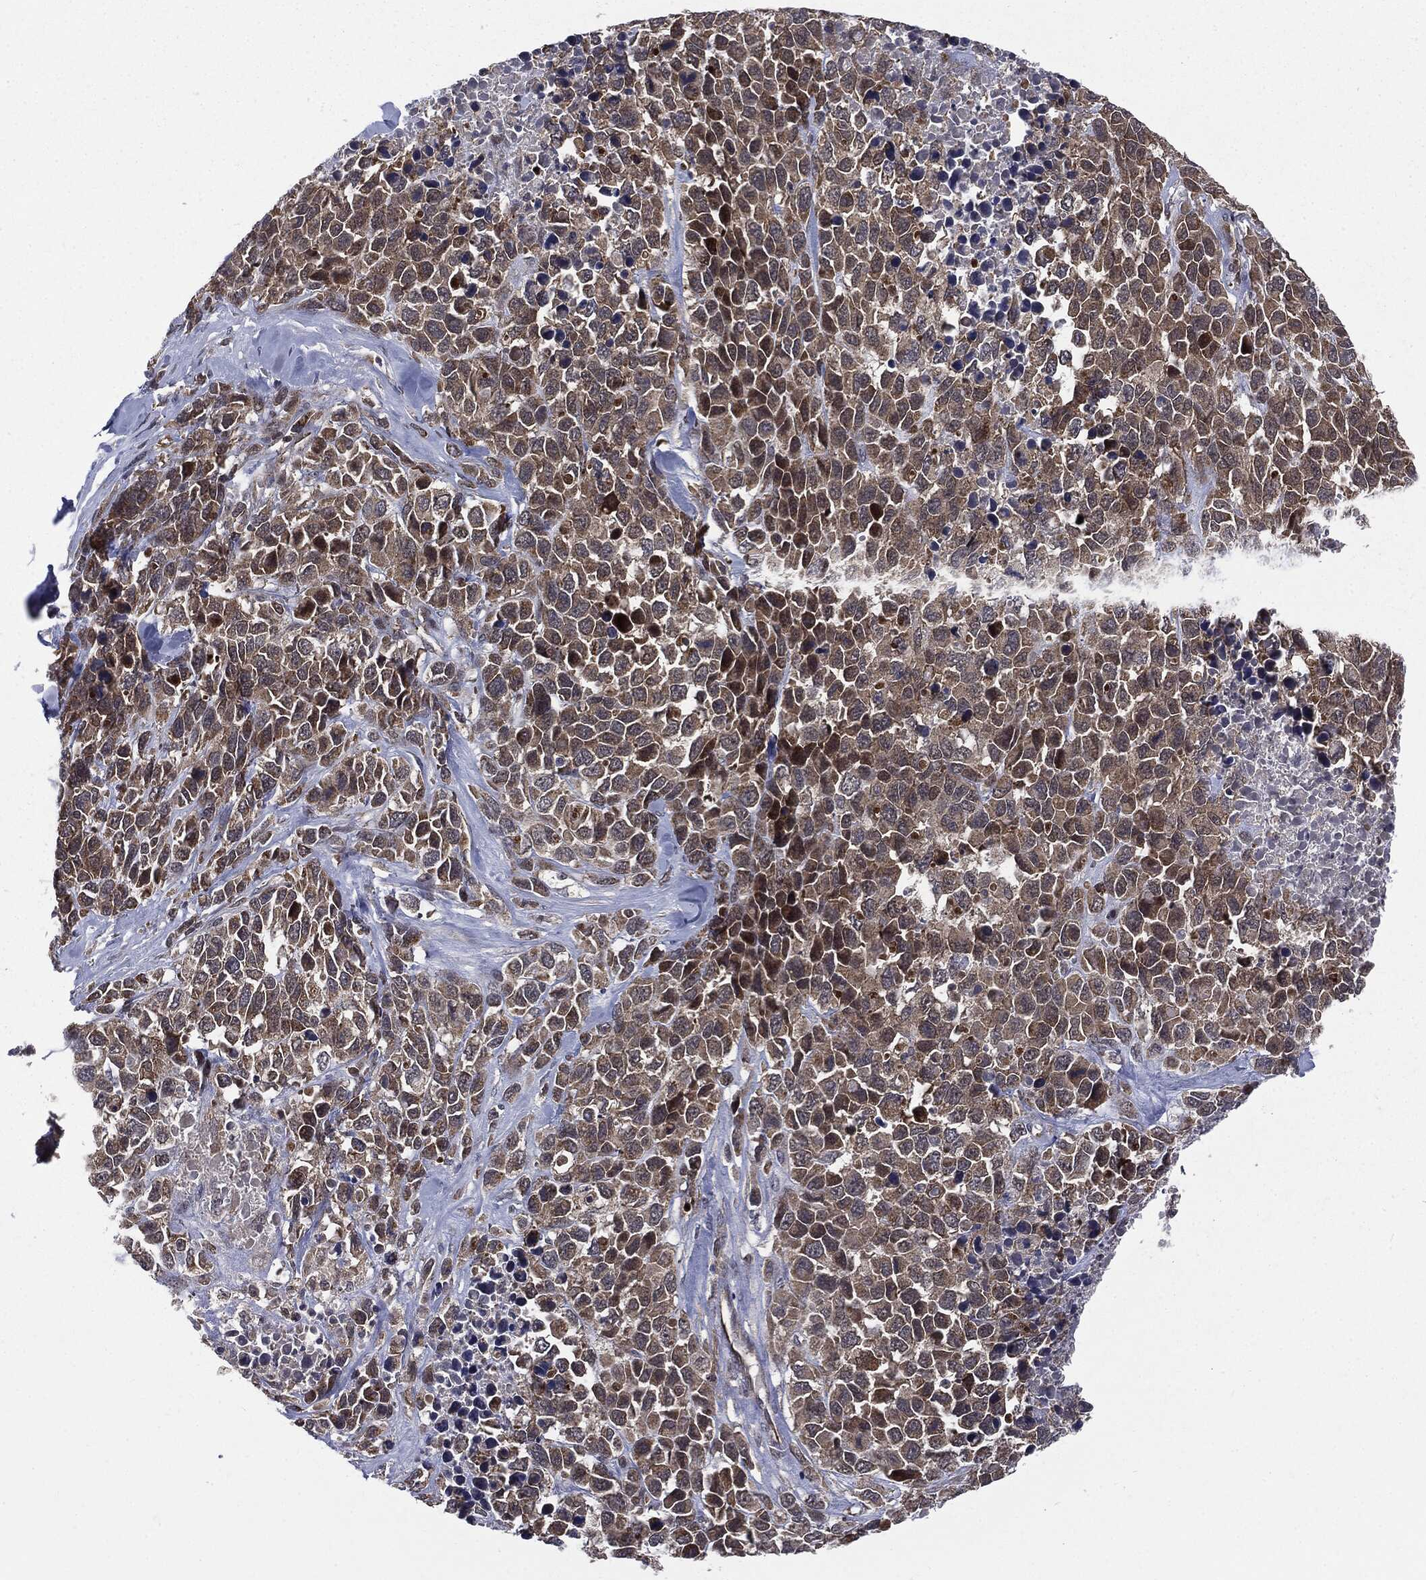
{"staining": {"intensity": "weak", "quantity": "25%-75%", "location": "cytoplasmic/membranous"}, "tissue": "melanoma", "cell_type": "Tumor cells", "image_type": "cancer", "snomed": [{"axis": "morphology", "description": "Malignant melanoma, Metastatic site"}, {"axis": "topography", "description": "Skin"}], "caption": "Immunohistochemistry of melanoma reveals low levels of weak cytoplasmic/membranous positivity in approximately 25%-75% of tumor cells.", "gene": "PTPA", "patient": {"sex": "male", "age": 84}}